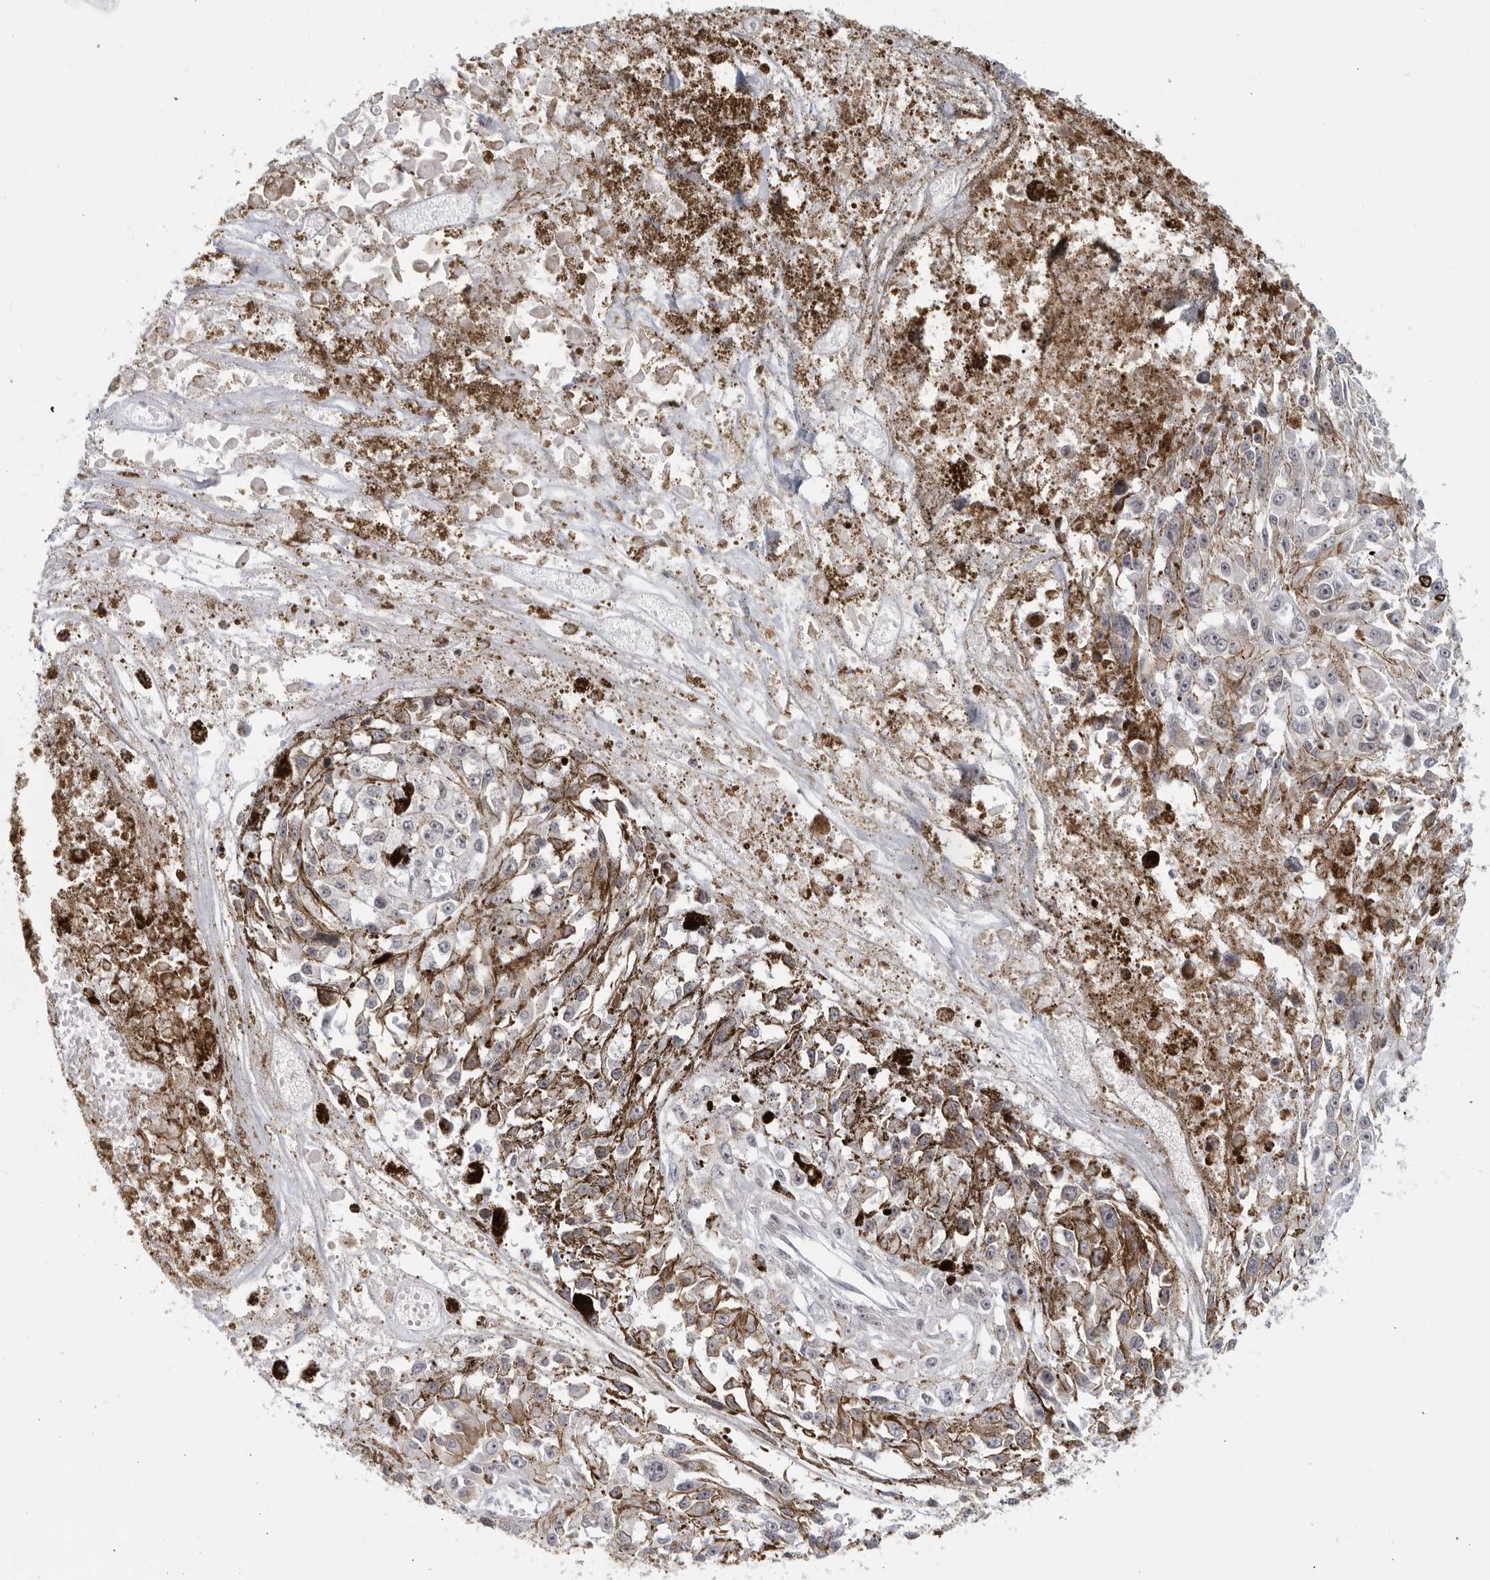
{"staining": {"intensity": "weak", "quantity": "25%-75%", "location": "cytoplasmic/membranous"}, "tissue": "melanoma", "cell_type": "Tumor cells", "image_type": "cancer", "snomed": [{"axis": "morphology", "description": "Malignant melanoma, Metastatic site"}, {"axis": "topography", "description": "Lymph node"}], "caption": "Weak cytoplasmic/membranous expression for a protein is present in approximately 25%-75% of tumor cells of melanoma using IHC.", "gene": "RAB11FIP3", "patient": {"sex": "male", "age": 59}}